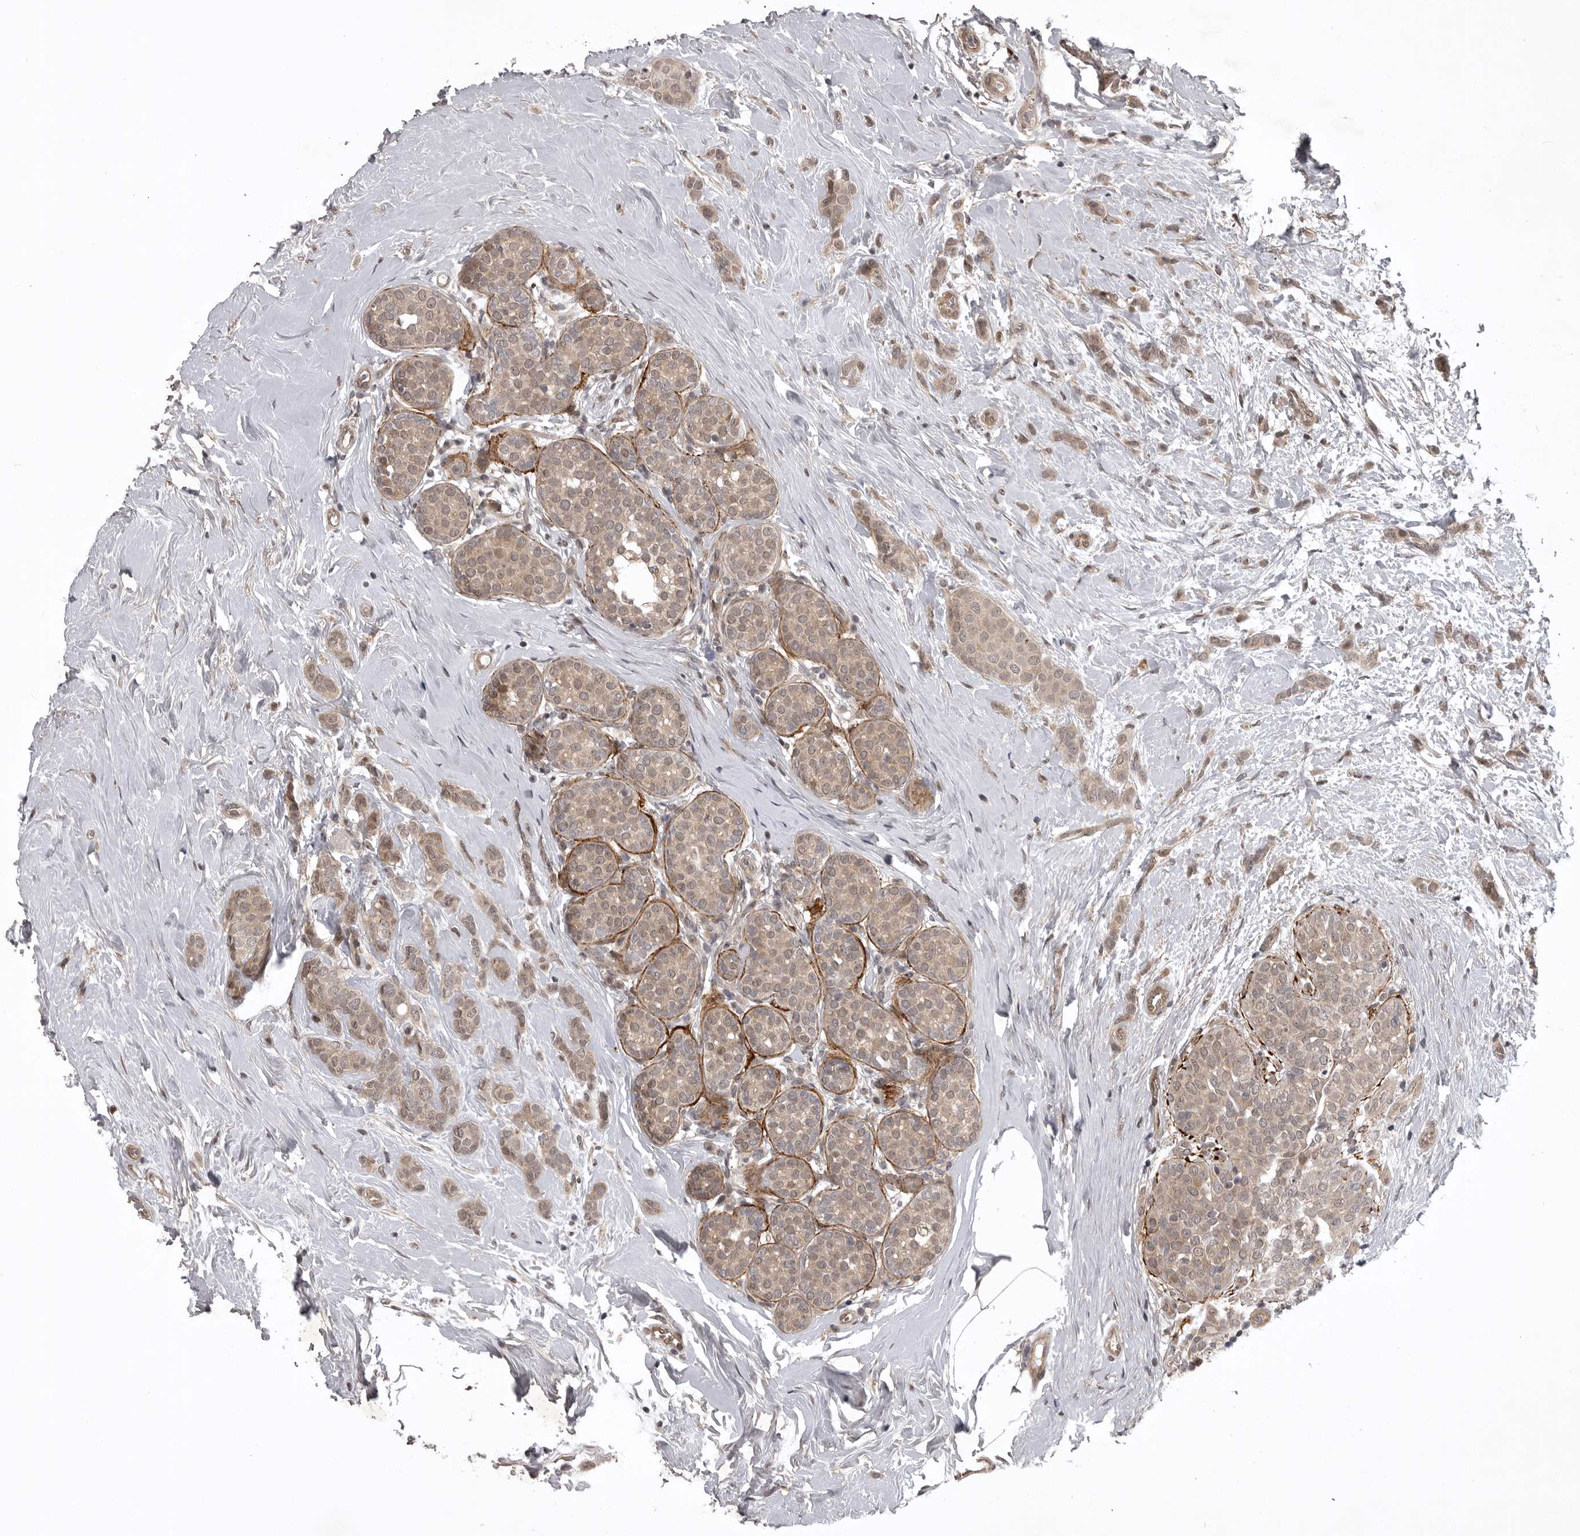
{"staining": {"intensity": "weak", "quantity": ">75%", "location": "cytoplasmic/membranous,nuclear"}, "tissue": "breast cancer", "cell_type": "Tumor cells", "image_type": "cancer", "snomed": [{"axis": "morphology", "description": "Lobular carcinoma, in situ"}, {"axis": "morphology", "description": "Lobular carcinoma"}, {"axis": "topography", "description": "Breast"}], "caption": "Lobular carcinoma (breast) stained with DAB (3,3'-diaminobenzidine) immunohistochemistry reveals low levels of weak cytoplasmic/membranous and nuclear positivity in approximately >75% of tumor cells.", "gene": "SNX16", "patient": {"sex": "female", "age": 41}}